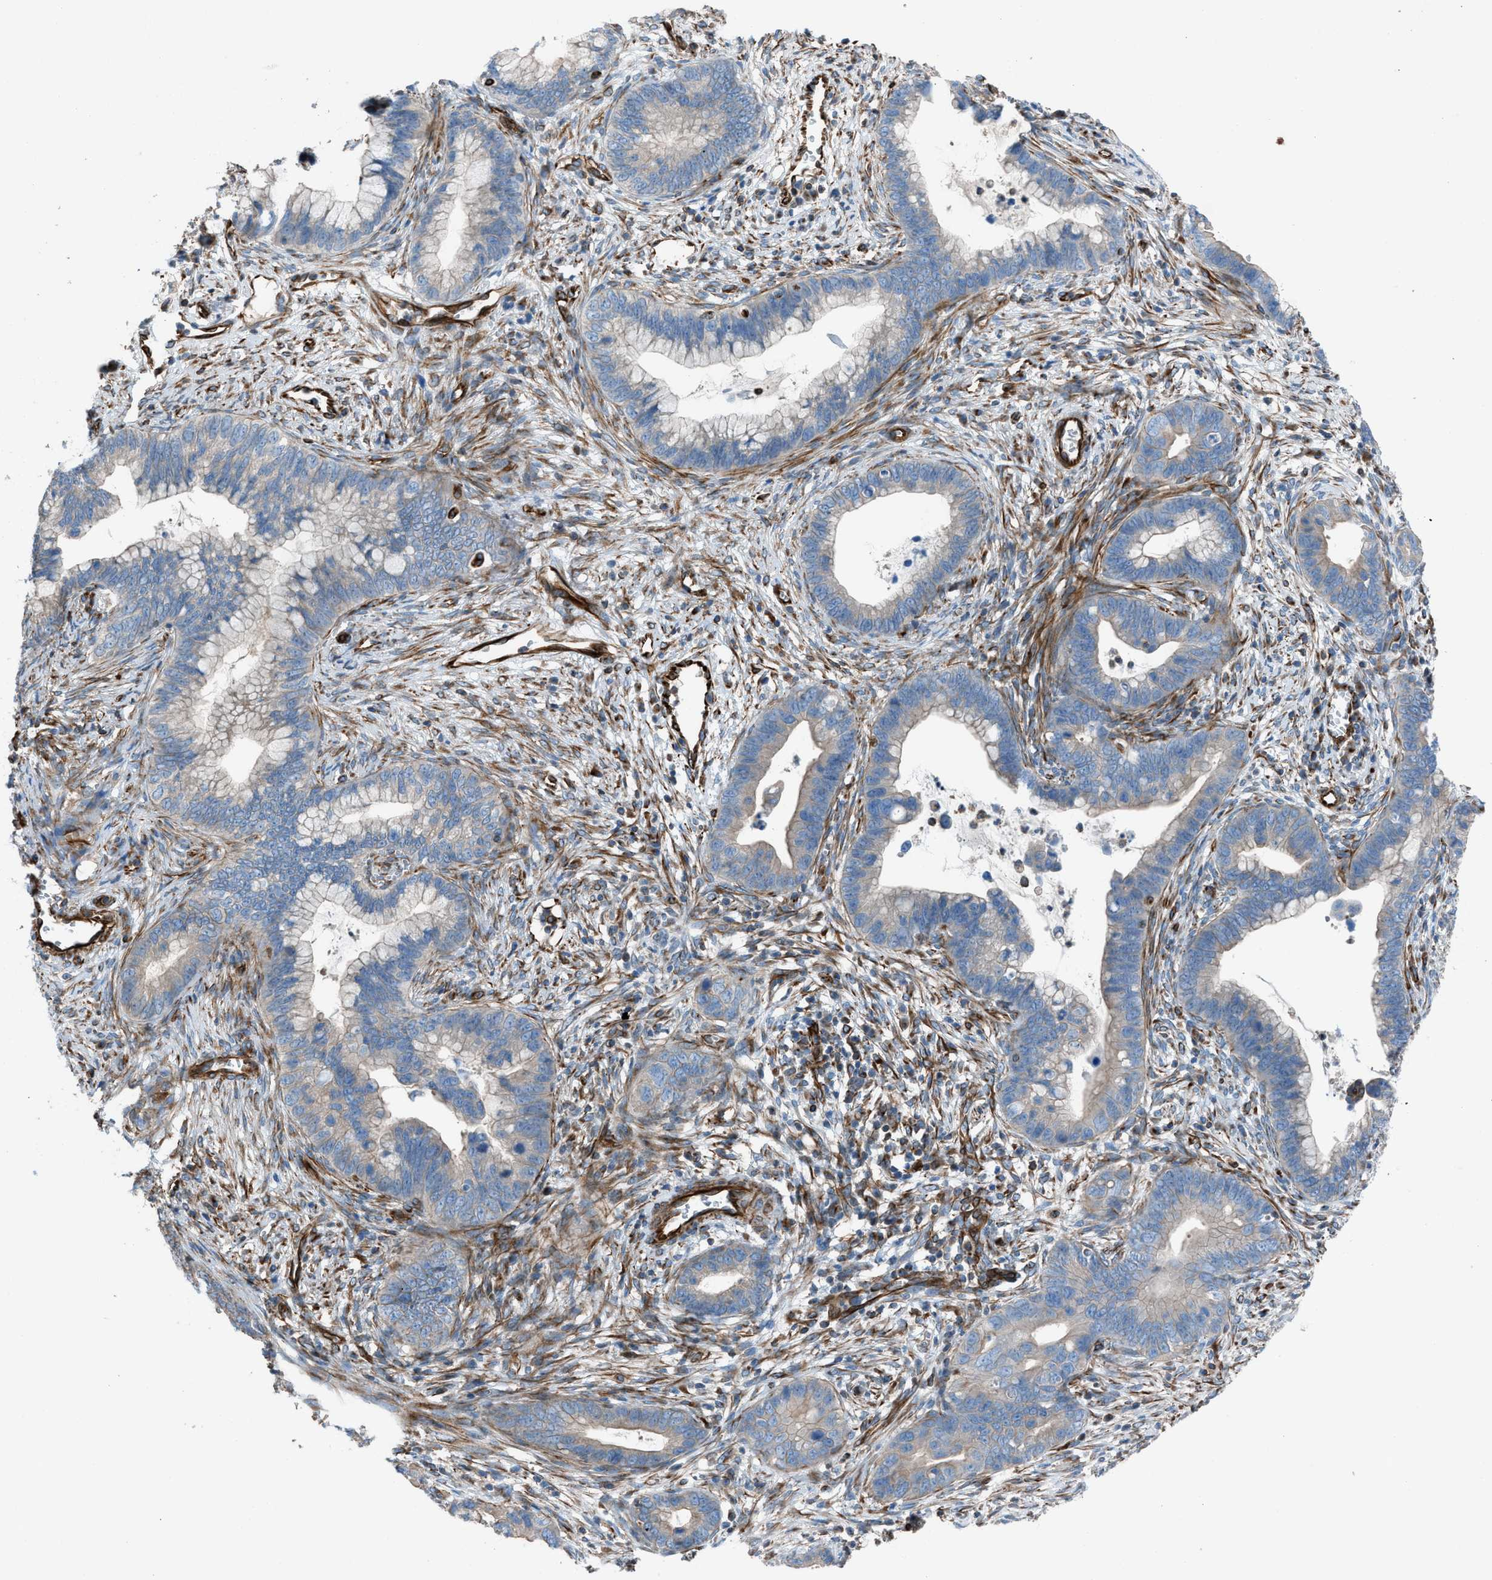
{"staining": {"intensity": "weak", "quantity": "25%-75%", "location": "cytoplasmic/membranous"}, "tissue": "cervical cancer", "cell_type": "Tumor cells", "image_type": "cancer", "snomed": [{"axis": "morphology", "description": "Adenocarcinoma, NOS"}, {"axis": "topography", "description": "Cervix"}], "caption": "Adenocarcinoma (cervical) stained with a protein marker displays weak staining in tumor cells.", "gene": "CABP7", "patient": {"sex": "female", "age": 44}}